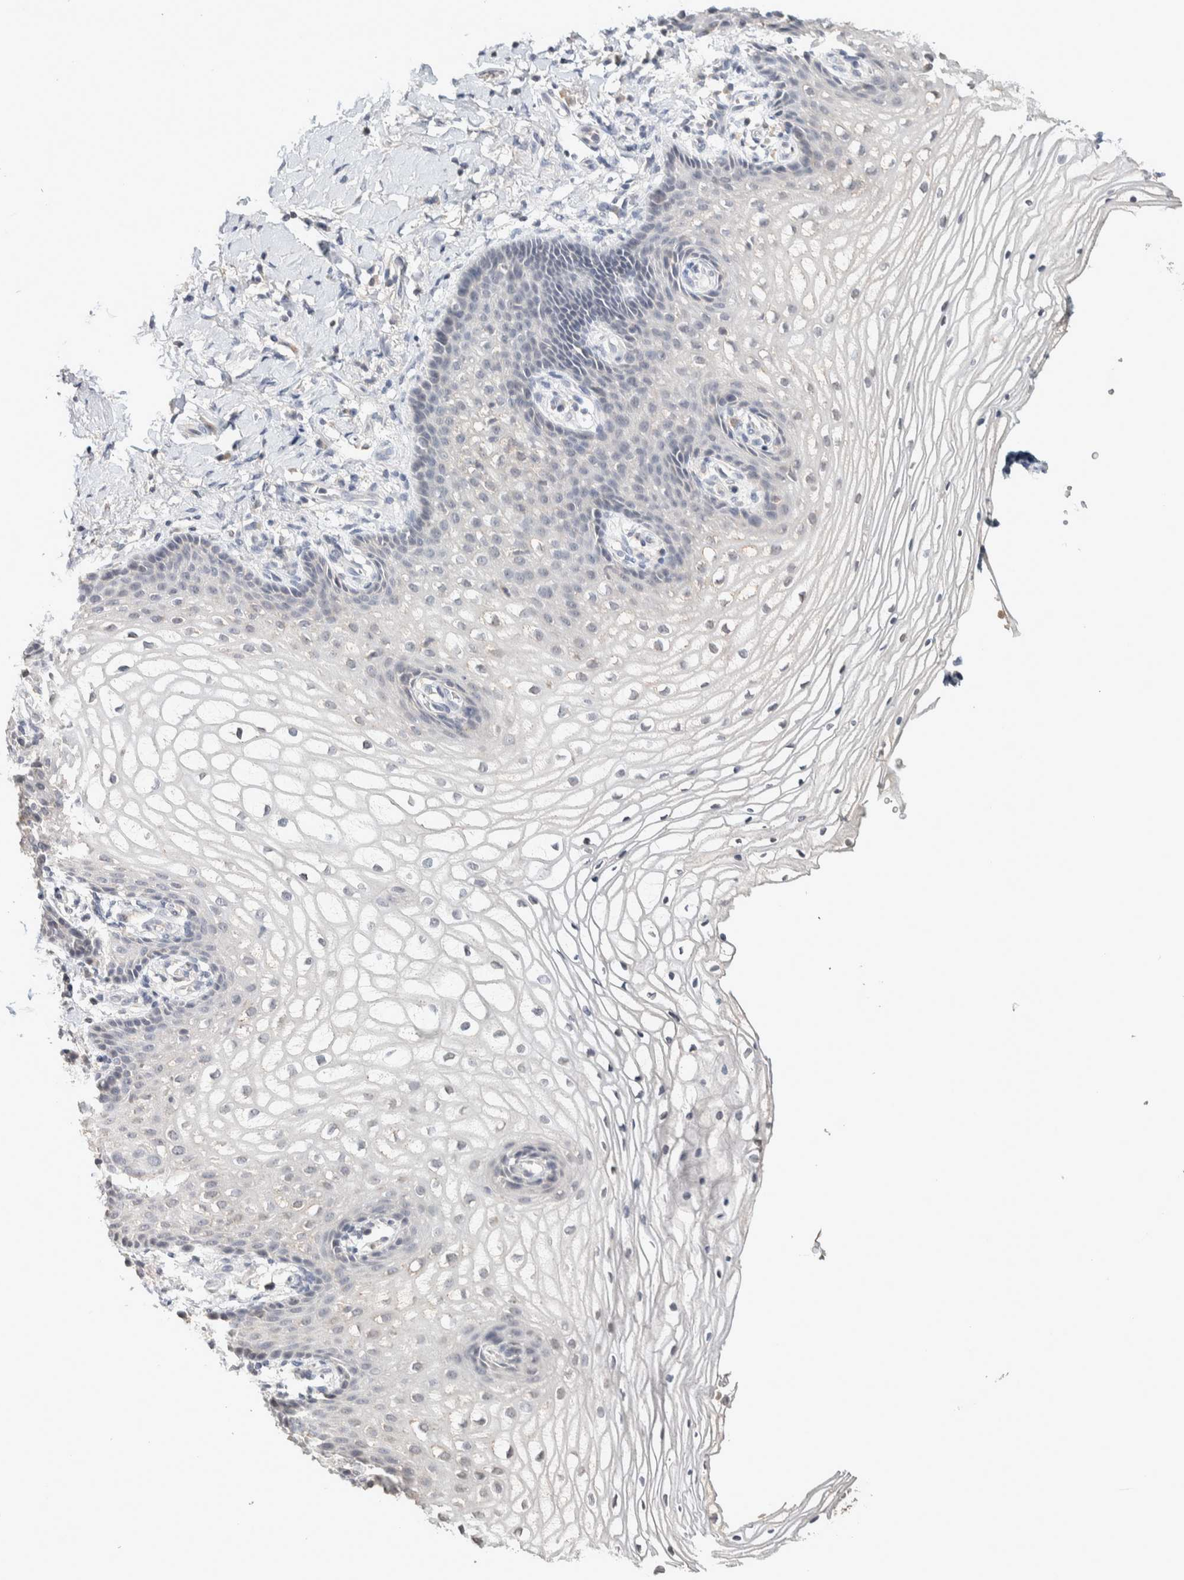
{"staining": {"intensity": "negative", "quantity": "none", "location": "none"}, "tissue": "vagina", "cell_type": "Squamous epithelial cells", "image_type": "normal", "snomed": [{"axis": "morphology", "description": "Normal tissue, NOS"}, {"axis": "topography", "description": "Vagina"}], "caption": "High power microscopy image of an immunohistochemistry (IHC) photomicrograph of normal vagina, revealing no significant positivity in squamous epithelial cells. (Immunohistochemistry (ihc), brightfield microscopy, high magnification).", "gene": "CRAT", "patient": {"sex": "female", "age": 60}}